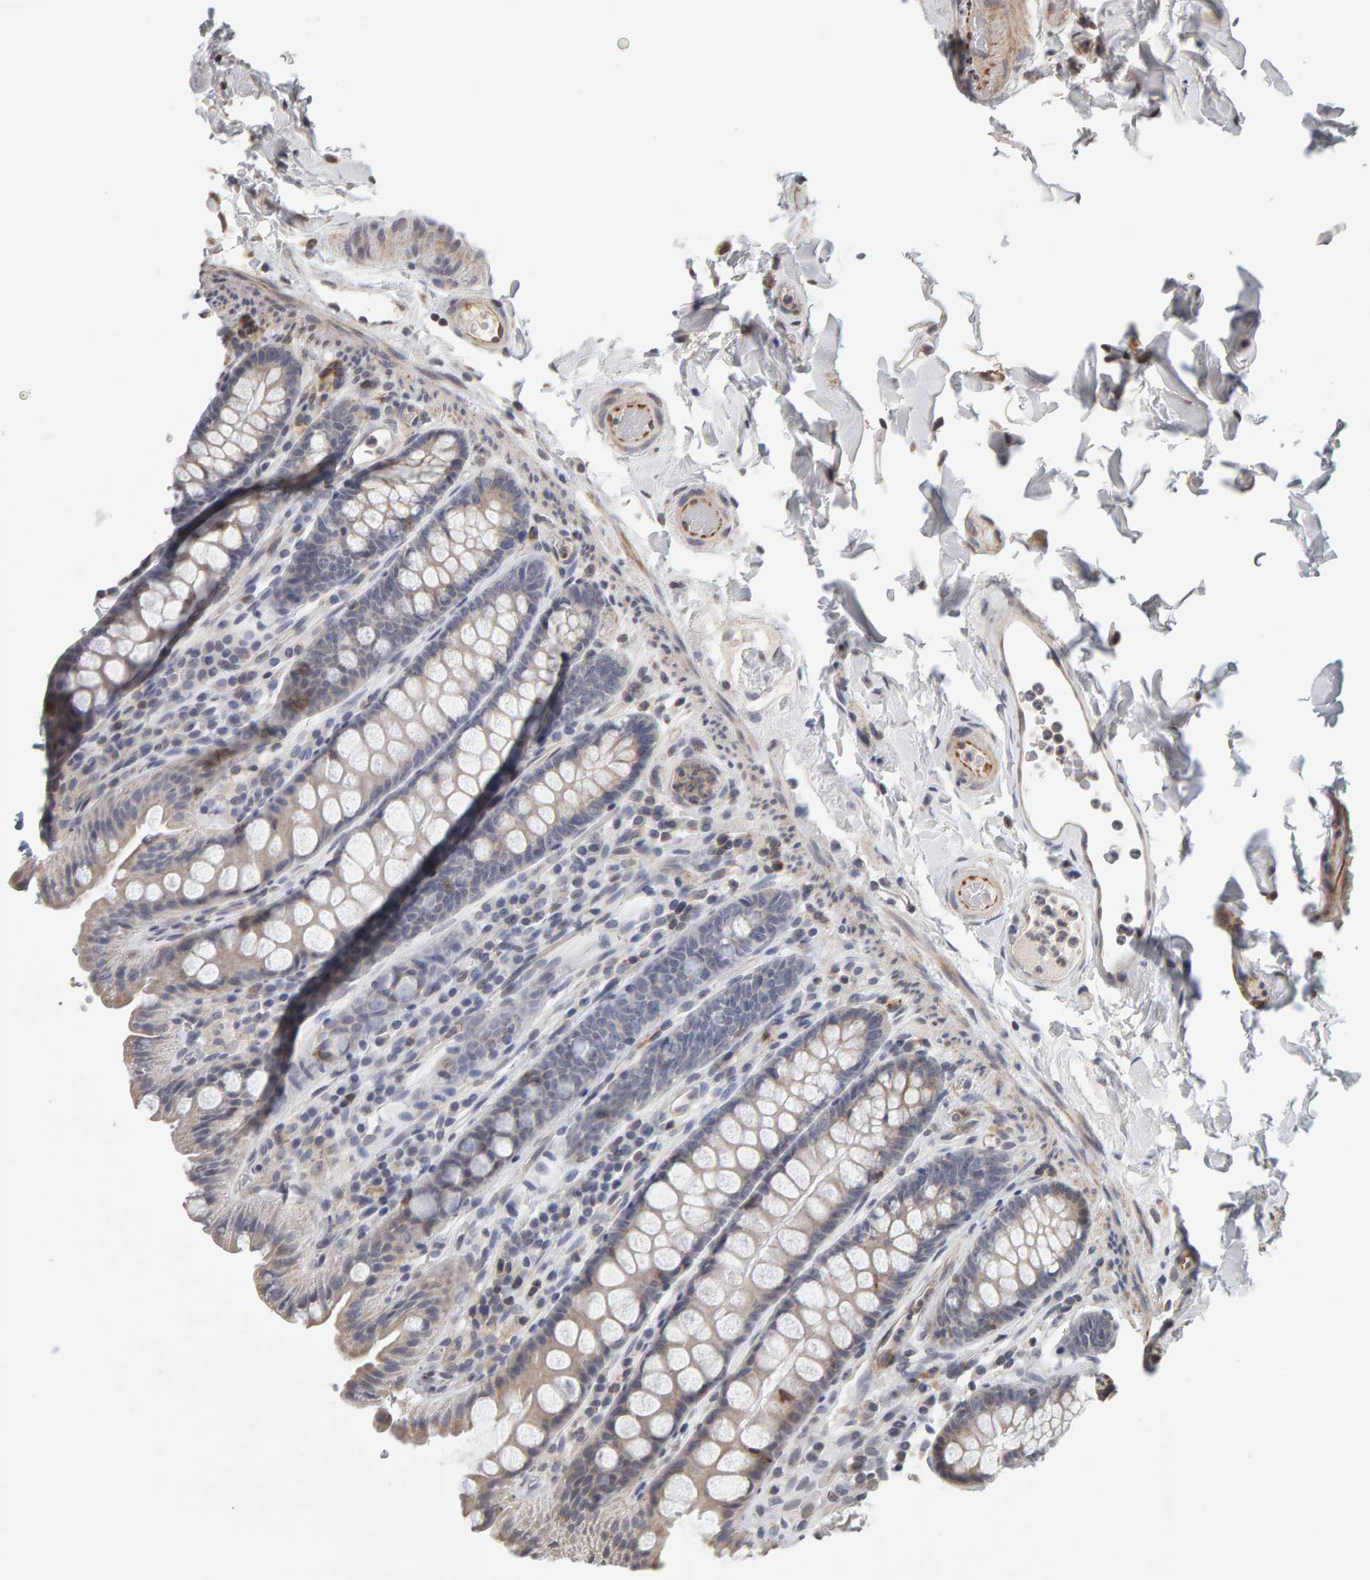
{"staining": {"intensity": "moderate", "quantity": "25%-75%", "location": "cytoplasmic/membranous"}, "tissue": "colon", "cell_type": "Endothelial cells", "image_type": "normal", "snomed": [{"axis": "morphology", "description": "Normal tissue, NOS"}, {"axis": "topography", "description": "Colon"}, {"axis": "topography", "description": "Peripheral nerve tissue"}], "caption": "Endothelial cells exhibit medium levels of moderate cytoplasmic/membranous expression in about 25%-75% of cells in unremarkable colon. The staining was performed using DAB to visualize the protein expression in brown, while the nuclei were stained in blue with hematoxylin (Magnification: 20x).", "gene": "TEFM", "patient": {"sex": "female", "age": 61}}